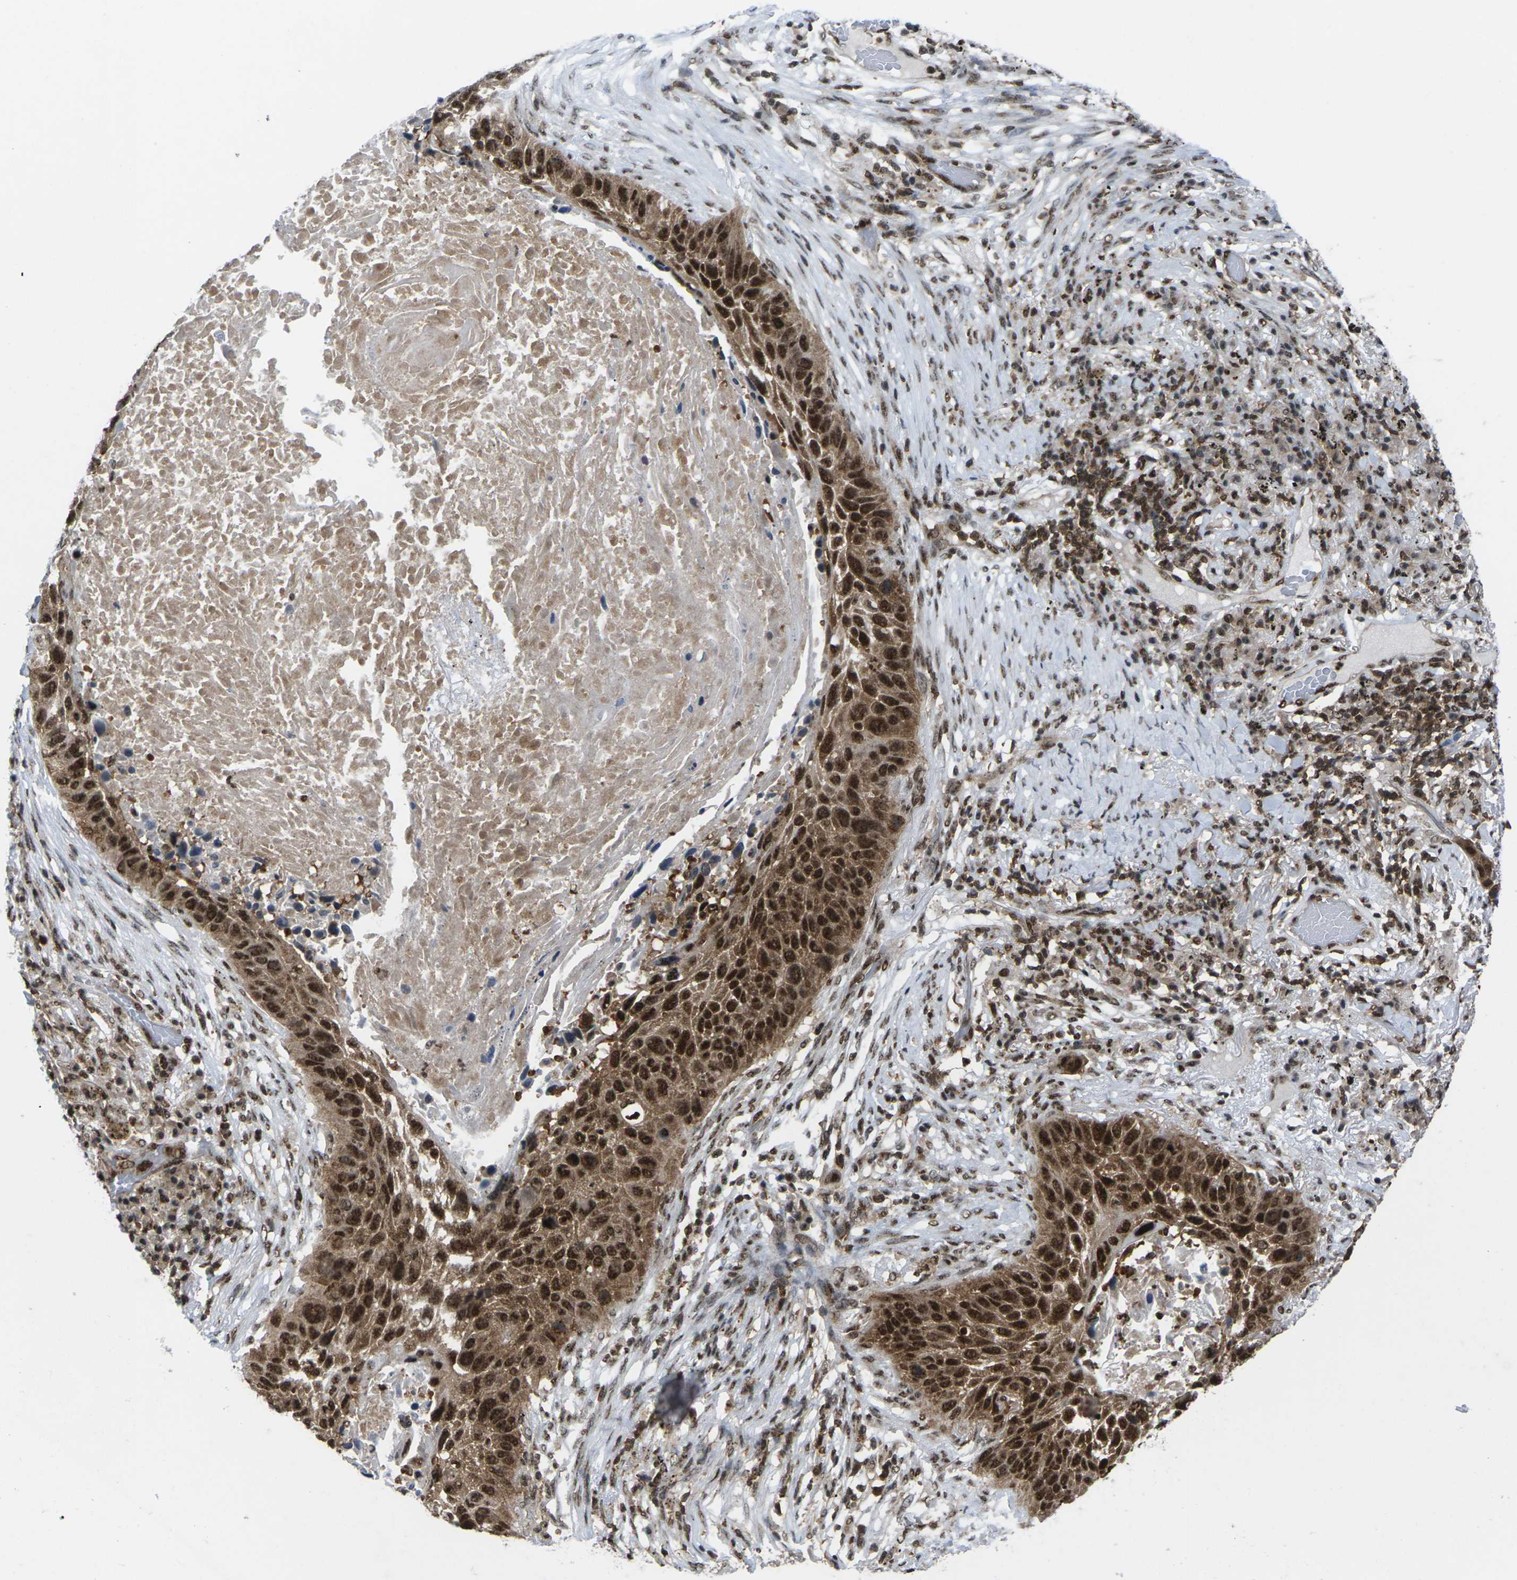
{"staining": {"intensity": "strong", "quantity": ">75%", "location": "cytoplasmic/membranous,nuclear"}, "tissue": "lung cancer", "cell_type": "Tumor cells", "image_type": "cancer", "snomed": [{"axis": "morphology", "description": "Squamous cell carcinoma, NOS"}, {"axis": "topography", "description": "Lung"}], "caption": "Immunohistochemical staining of lung squamous cell carcinoma exhibits high levels of strong cytoplasmic/membranous and nuclear protein staining in about >75% of tumor cells.", "gene": "MAGOH", "patient": {"sex": "male", "age": 57}}